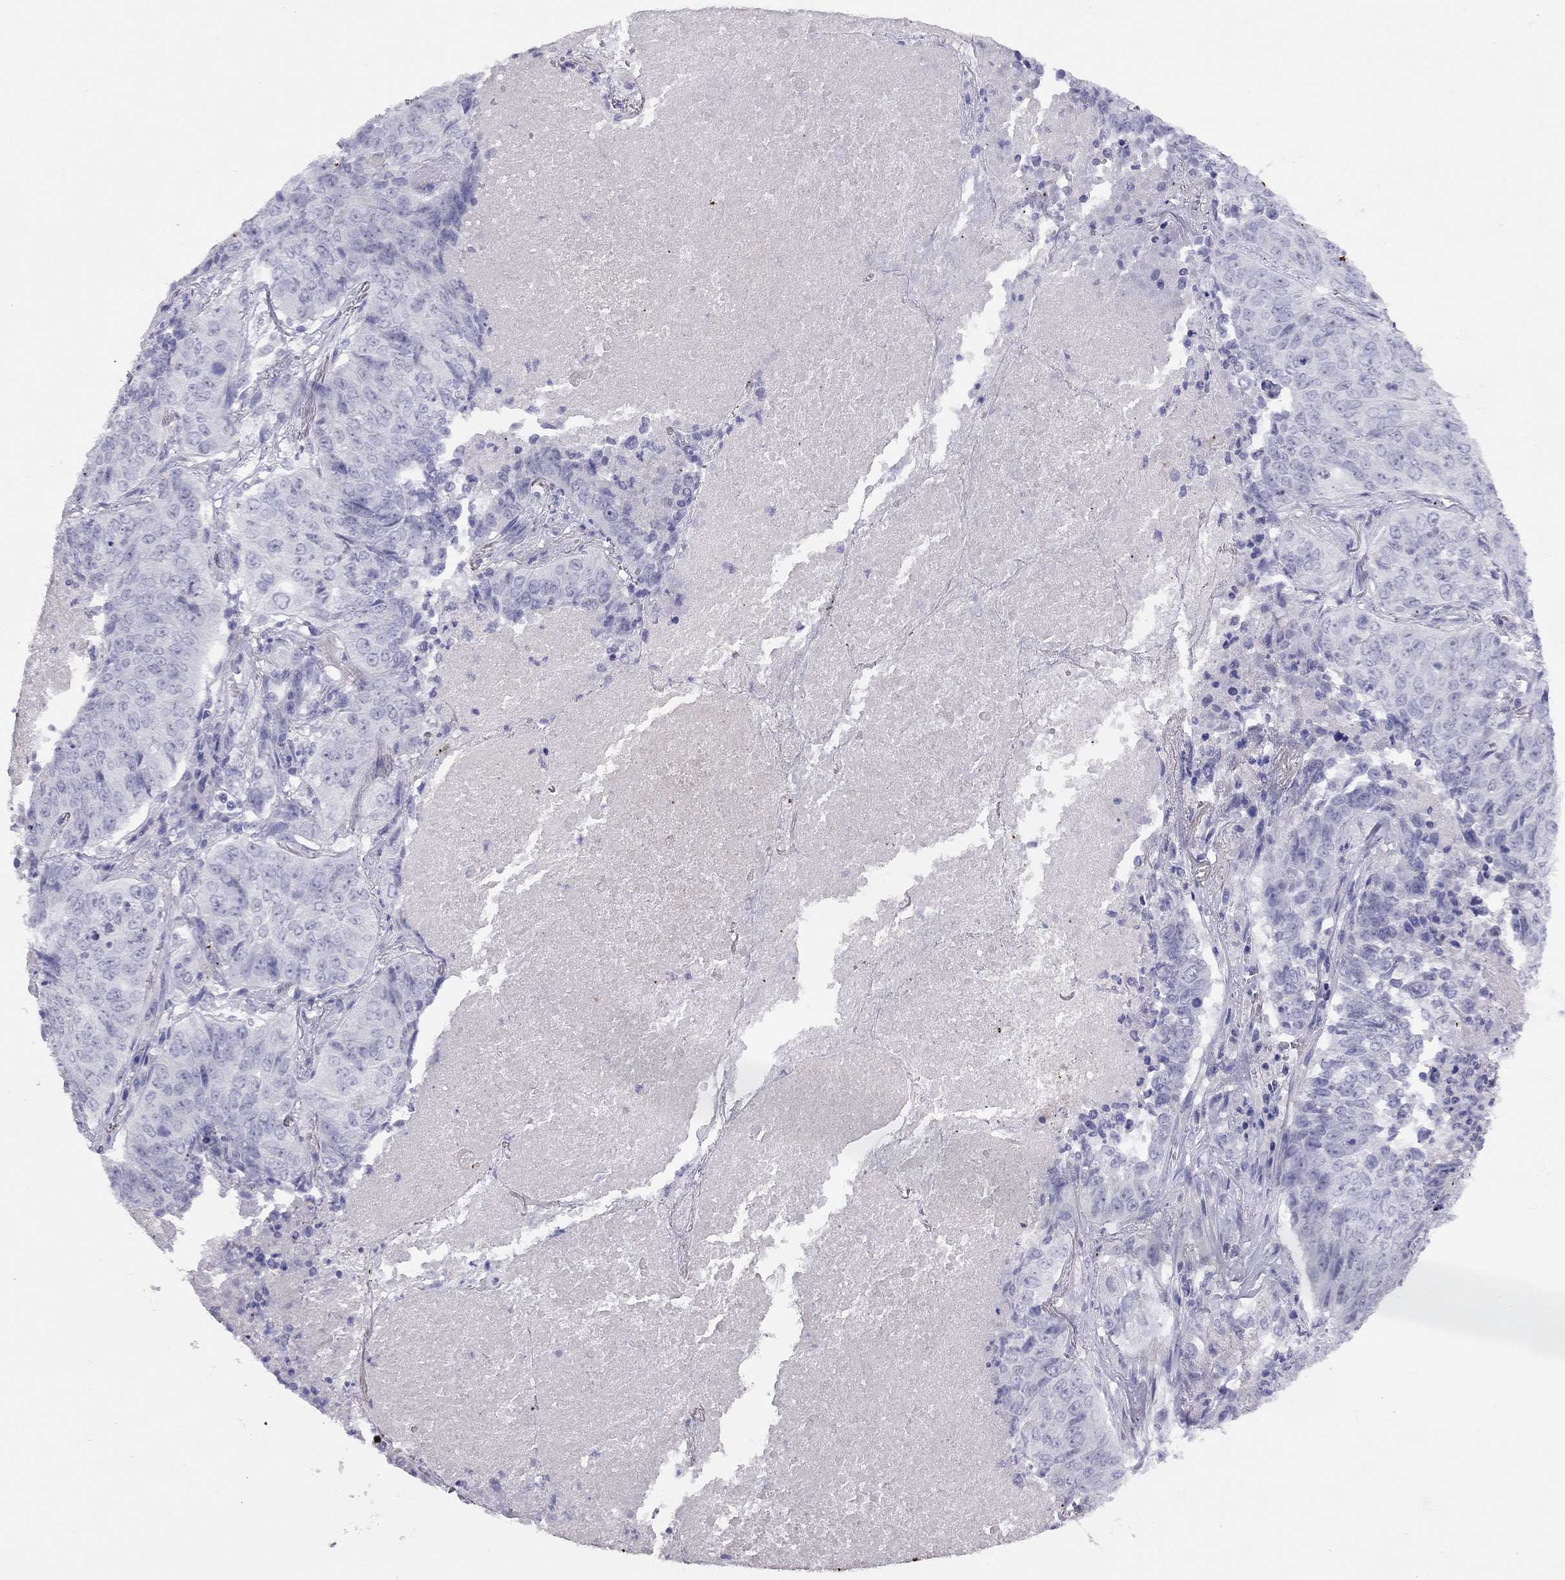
{"staining": {"intensity": "negative", "quantity": "none", "location": "none"}, "tissue": "lung cancer", "cell_type": "Tumor cells", "image_type": "cancer", "snomed": [{"axis": "morphology", "description": "Normal tissue, NOS"}, {"axis": "morphology", "description": "Squamous cell carcinoma, NOS"}, {"axis": "topography", "description": "Bronchus"}, {"axis": "topography", "description": "Lung"}], "caption": "An image of squamous cell carcinoma (lung) stained for a protein displays no brown staining in tumor cells.", "gene": "LRIT2", "patient": {"sex": "male", "age": 64}}